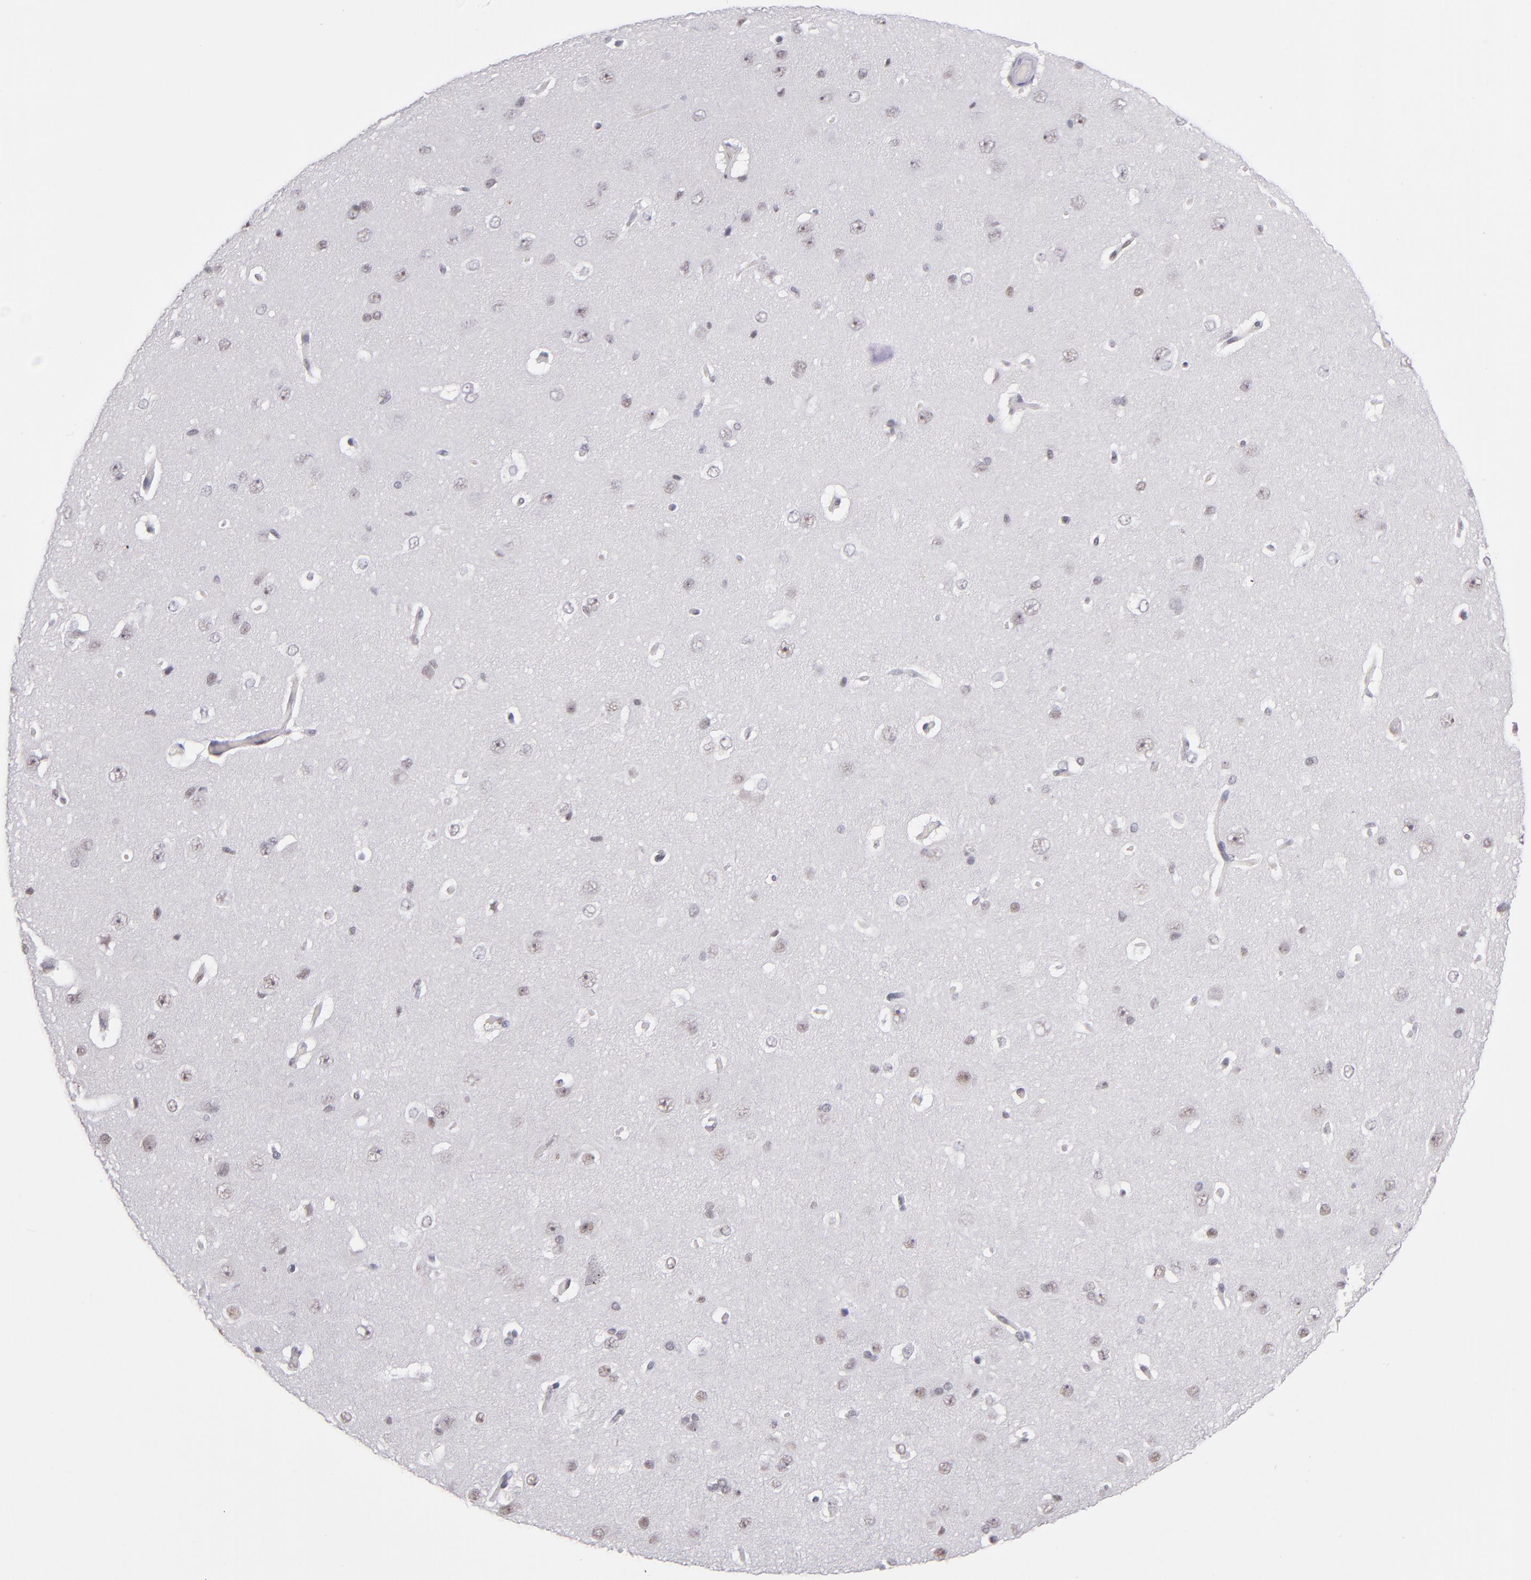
{"staining": {"intensity": "weak", "quantity": "25%-75%", "location": "nuclear"}, "tissue": "cerebral cortex", "cell_type": "Endothelial cells", "image_type": "normal", "snomed": [{"axis": "morphology", "description": "Normal tissue, NOS"}, {"axis": "topography", "description": "Cerebral cortex"}], "caption": "The histopathology image exhibits a brown stain indicating the presence of a protein in the nuclear of endothelial cells in cerebral cortex.", "gene": "TFAP4", "patient": {"sex": "female", "age": 45}}